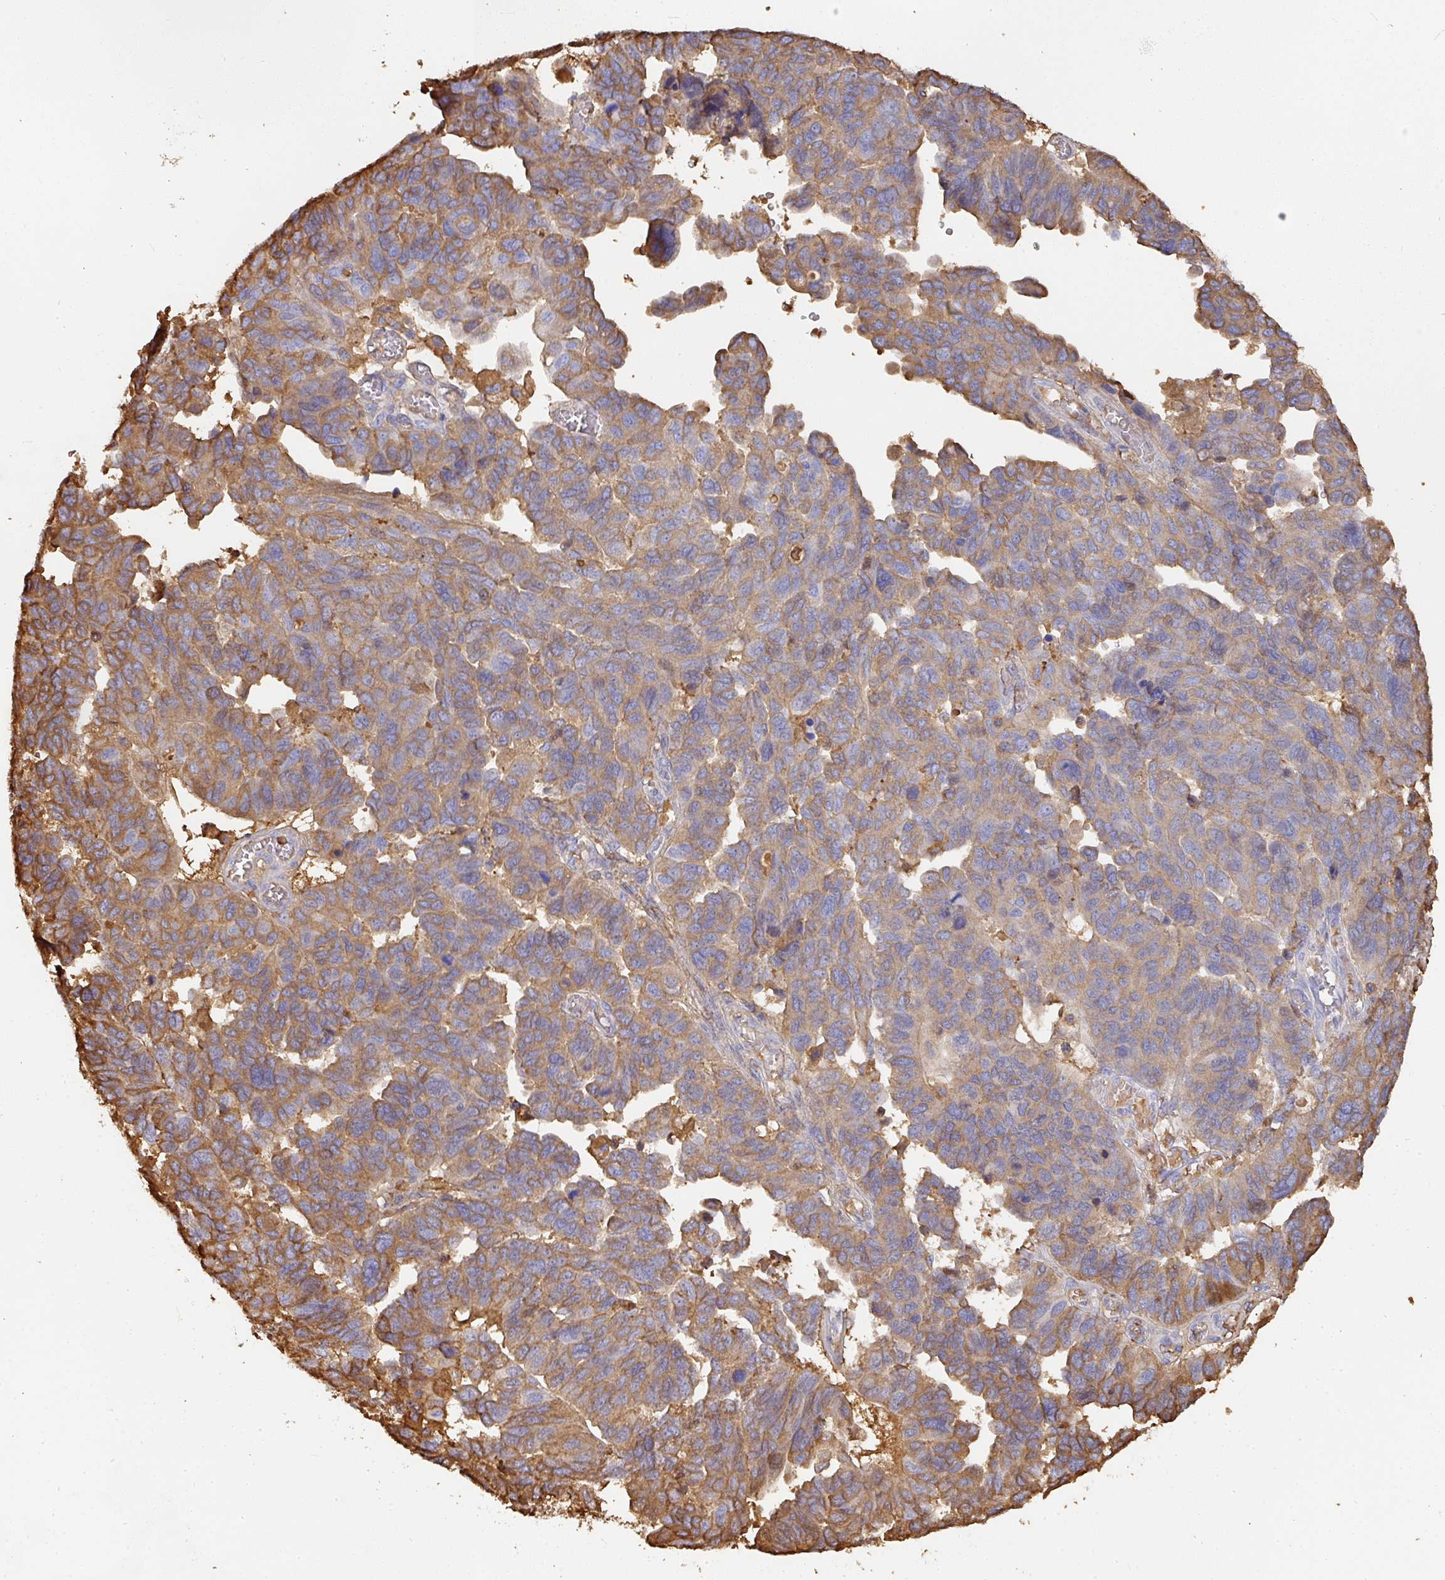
{"staining": {"intensity": "moderate", "quantity": "25%-75%", "location": "cytoplasmic/membranous"}, "tissue": "ovarian cancer", "cell_type": "Tumor cells", "image_type": "cancer", "snomed": [{"axis": "morphology", "description": "Cystadenocarcinoma, serous, NOS"}, {"axis": "topography", "description": "Ovary"}], "caption": "Immunohistochemical staining of human ovarian cancer displays medium levels of moderate cytoplasmic/membranous staining in about 25%-75% of tumor cells. Using DAB (brown) and hematoxylin (blue) stains, captured at high magnification using brightfield microscopy.", "gene": "ALB", "patient": {"sex": "female", "age": 64}}